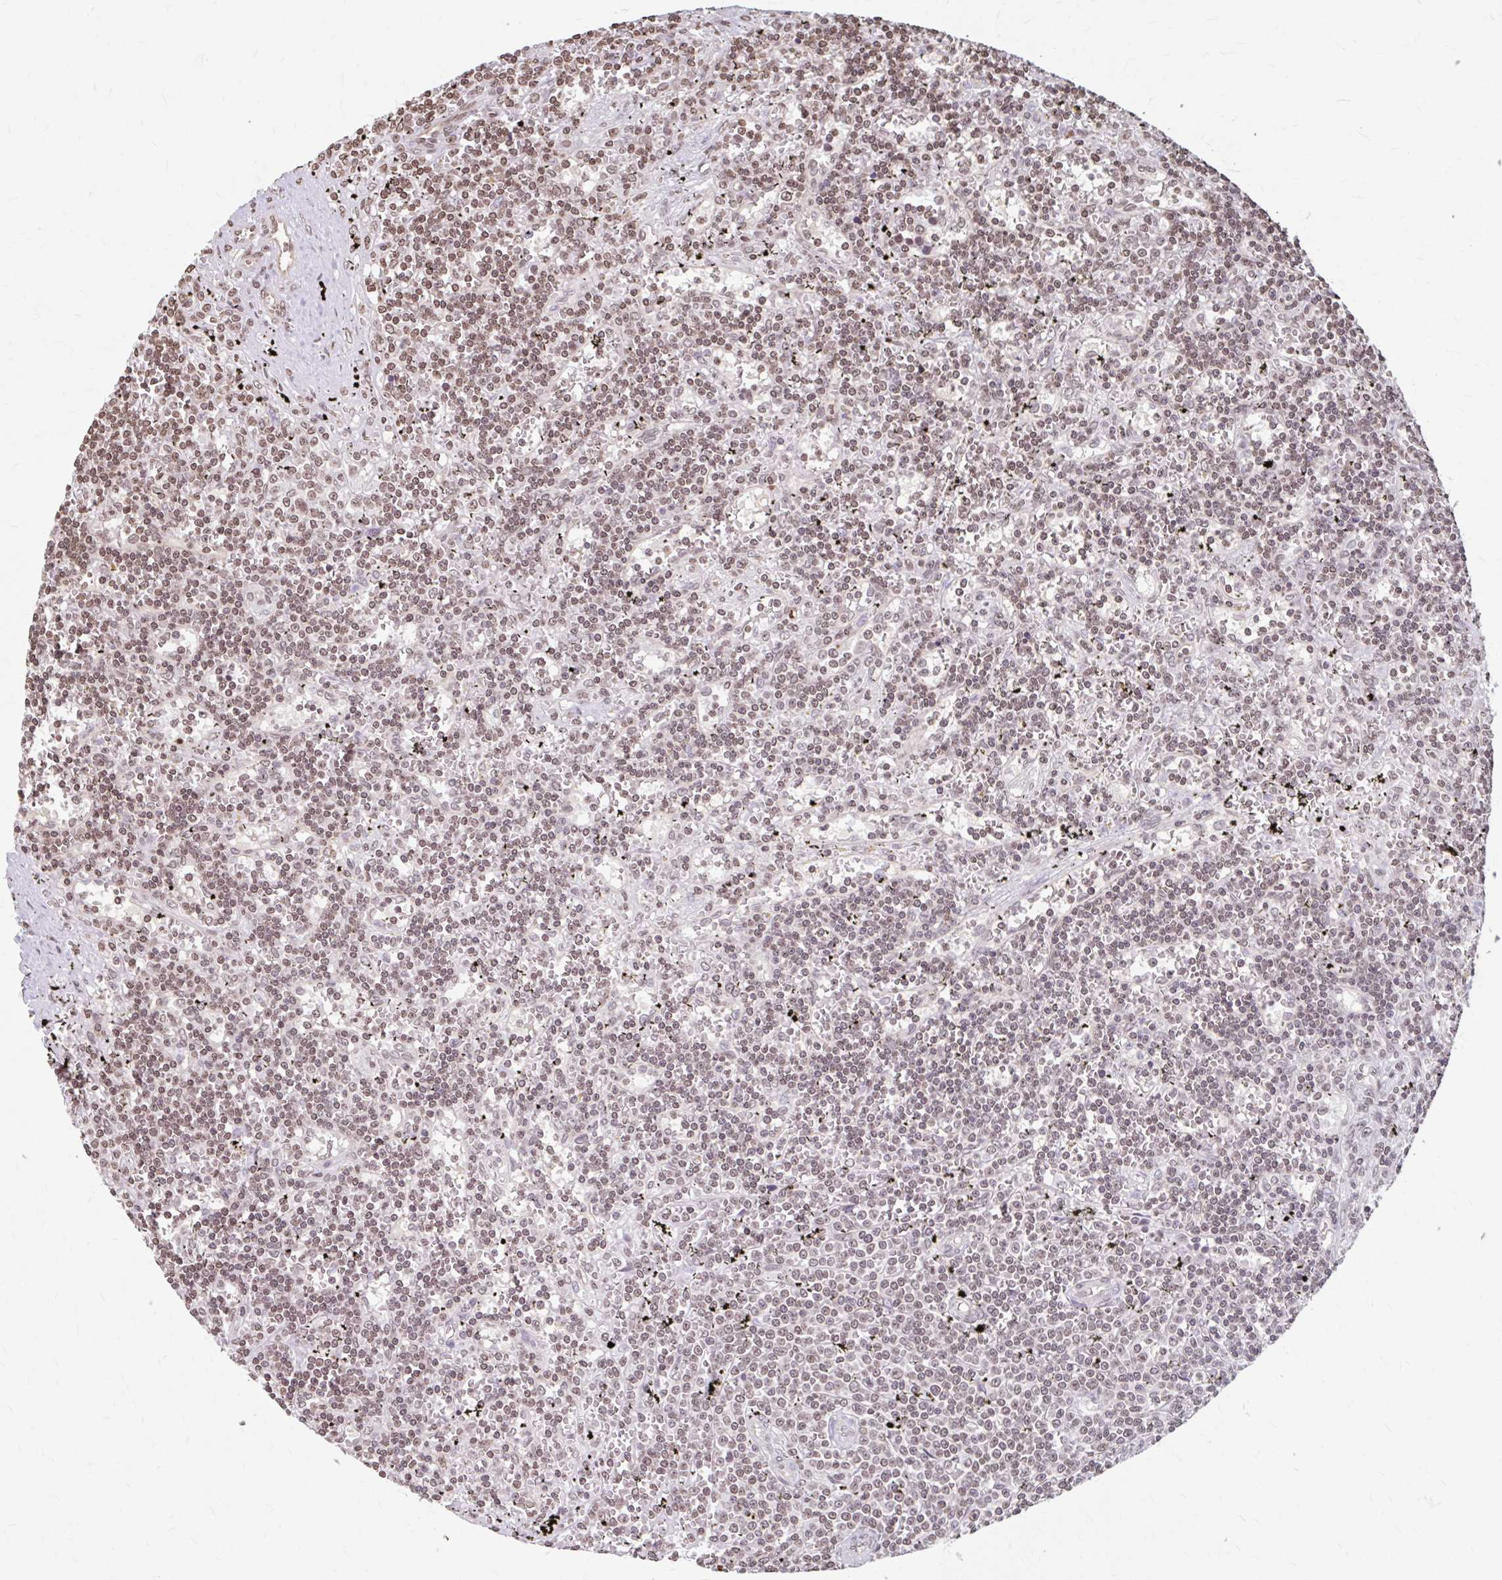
{"staining": {"intensity": "moderate", "quantity": ">75%", "location": "nuclear"}, "tissue": "lymphoma", "cell_type": "Tumor cells", "image_type": "cancer", "snomed": [{"axis": "morphology", "description": "Malignant lymphoma, non-Hodgkin's type, Low grade"}, {"axis": "topography", "description": "Spleen"}], "caption": "Lymphoma stained with immunohistochemistry (IHC) displays moderate nuclear expression in about >75% of tumor cells.", "gene": "ORC3", "patient": {"sex": "male", "age": 60}}